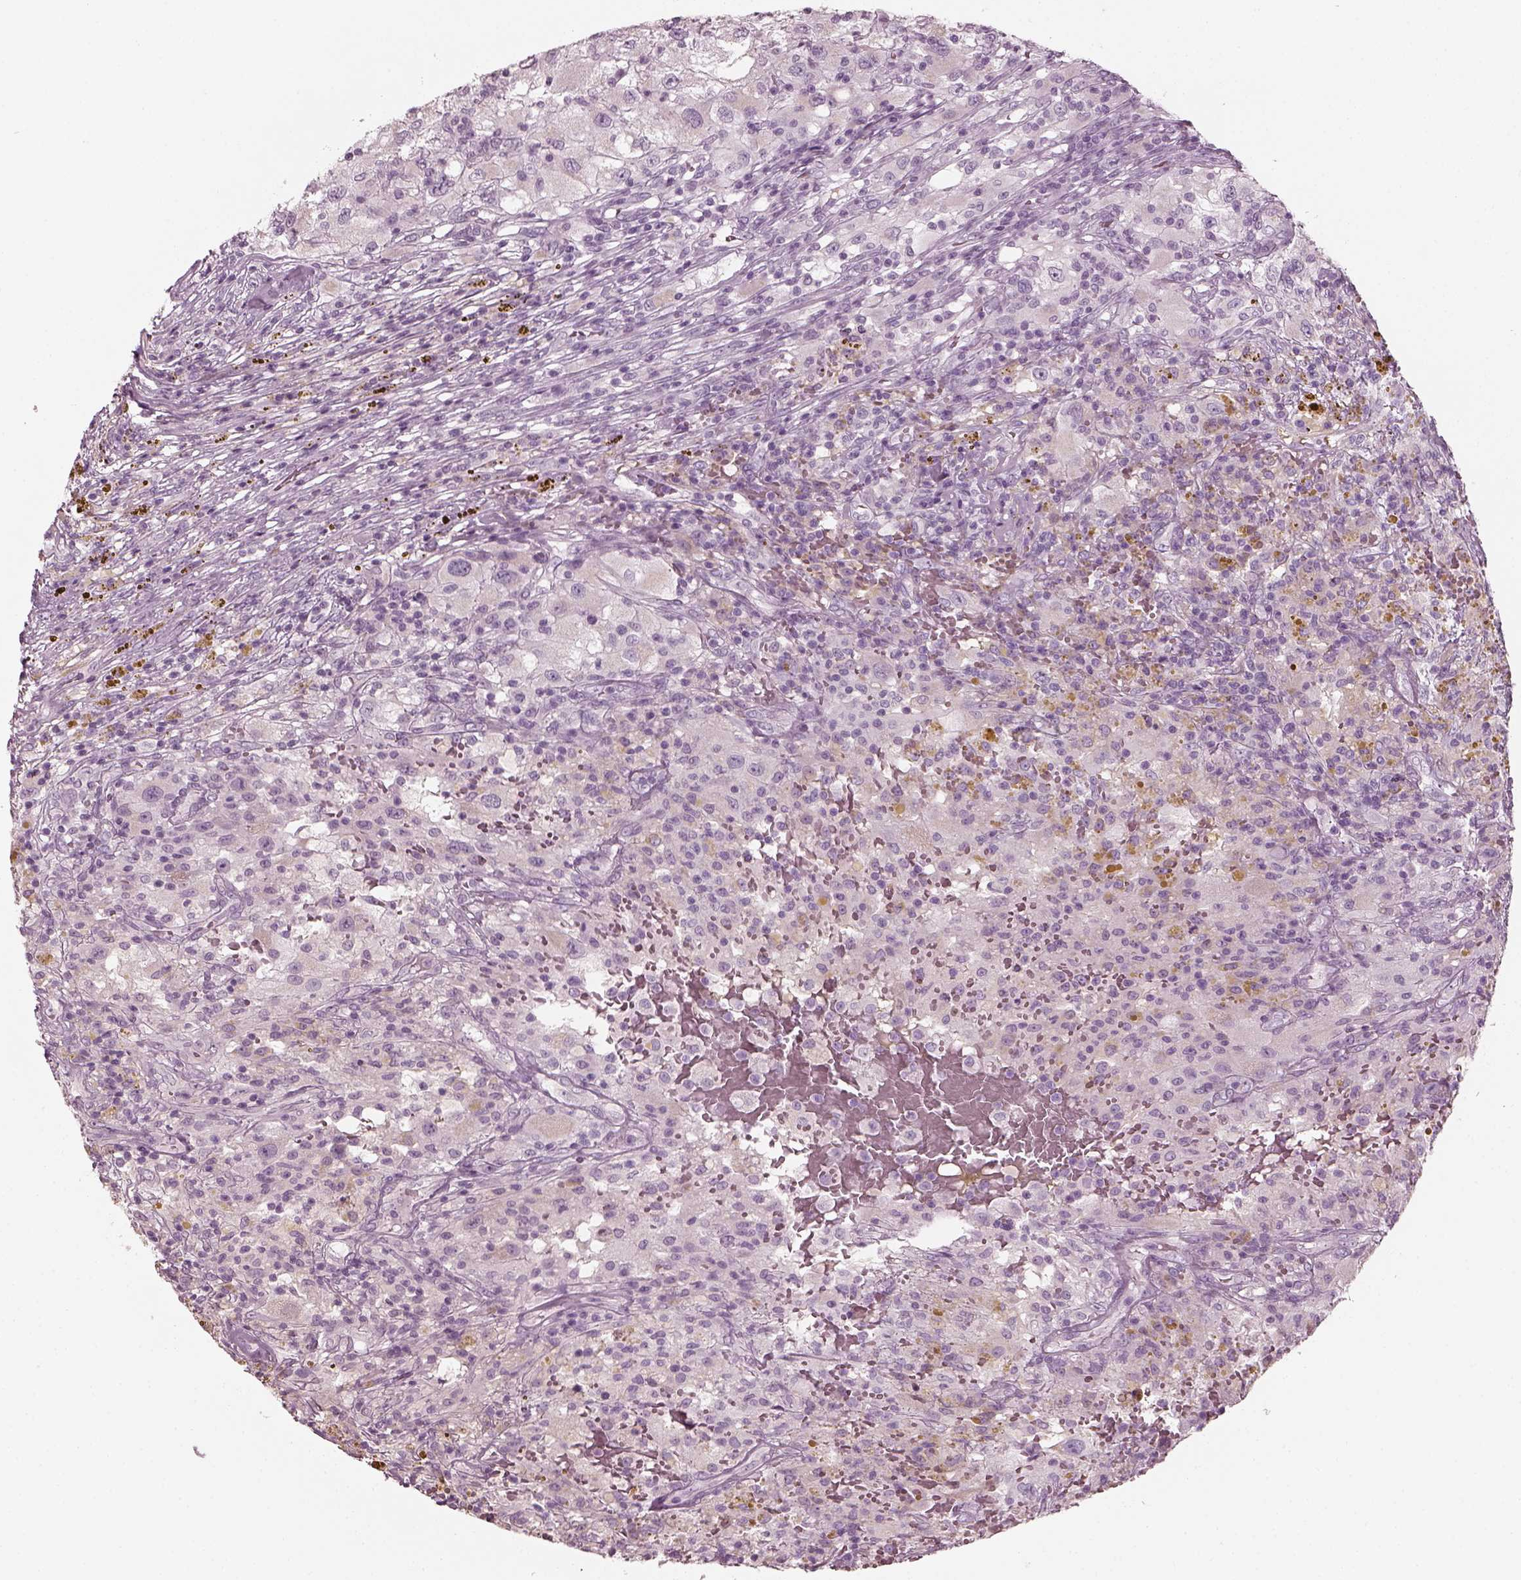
{"staining": {"intensity": "weak", "quantity": "<25%", "location": "cytoplasmic/membranous"}, "tissue": "renal cancer", "cell_type": "Tumor cells", "image_type": "cancer", "snomed": [{"axis": "morphology", "description": "Adenocarcinoma, NOS"}, {"axis": "topography", "description": "Kidney"}], "caption": "Immunohistochemical staining of human adenocarcinoma (renal) shows no significant expression in tumor cells.", "gene": "CNTN1", "patient": {"sex": "female", "age": 67}}